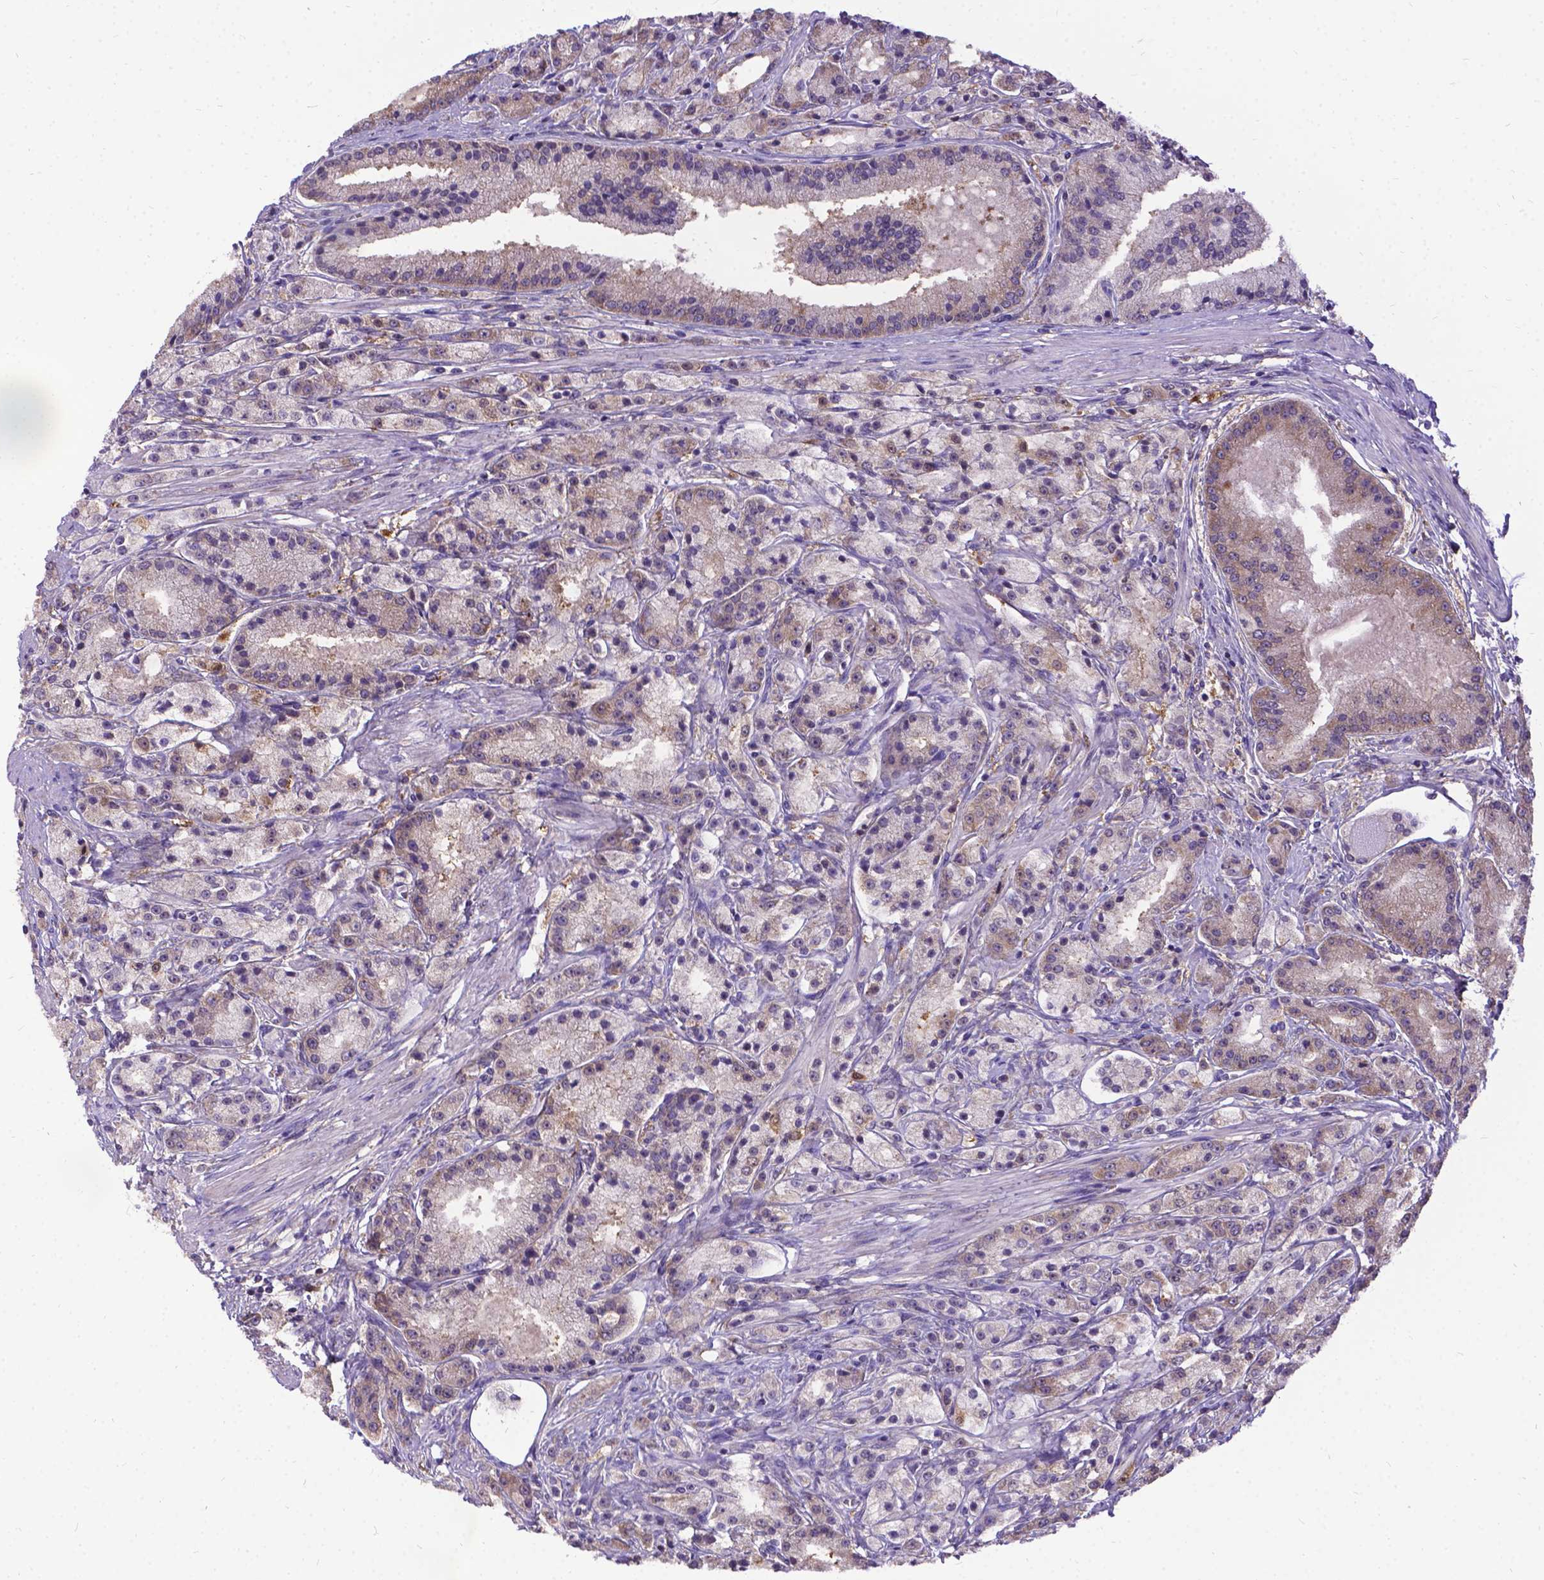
{"staining": {"intensity": "weak", "quantity": "<25%", "location": "cytoplasmic/membranous"}, "tissue": "prostate cancer", "cell_type": "Tumor cells", "image_type": "cancer", "snomed": [{"axis": "morphology", "description": "Adenocarcinoma, High grade"}, {"axis": "topography", "description": "Prostate"}], "caption": "DAB immunohistochemical staining of human adenocarcinoma (high-grade) (prostate) displays no significant positivity in tumor cells.", "gene": "DENND6A", "patient": {"sex": "male", "age": 67}}